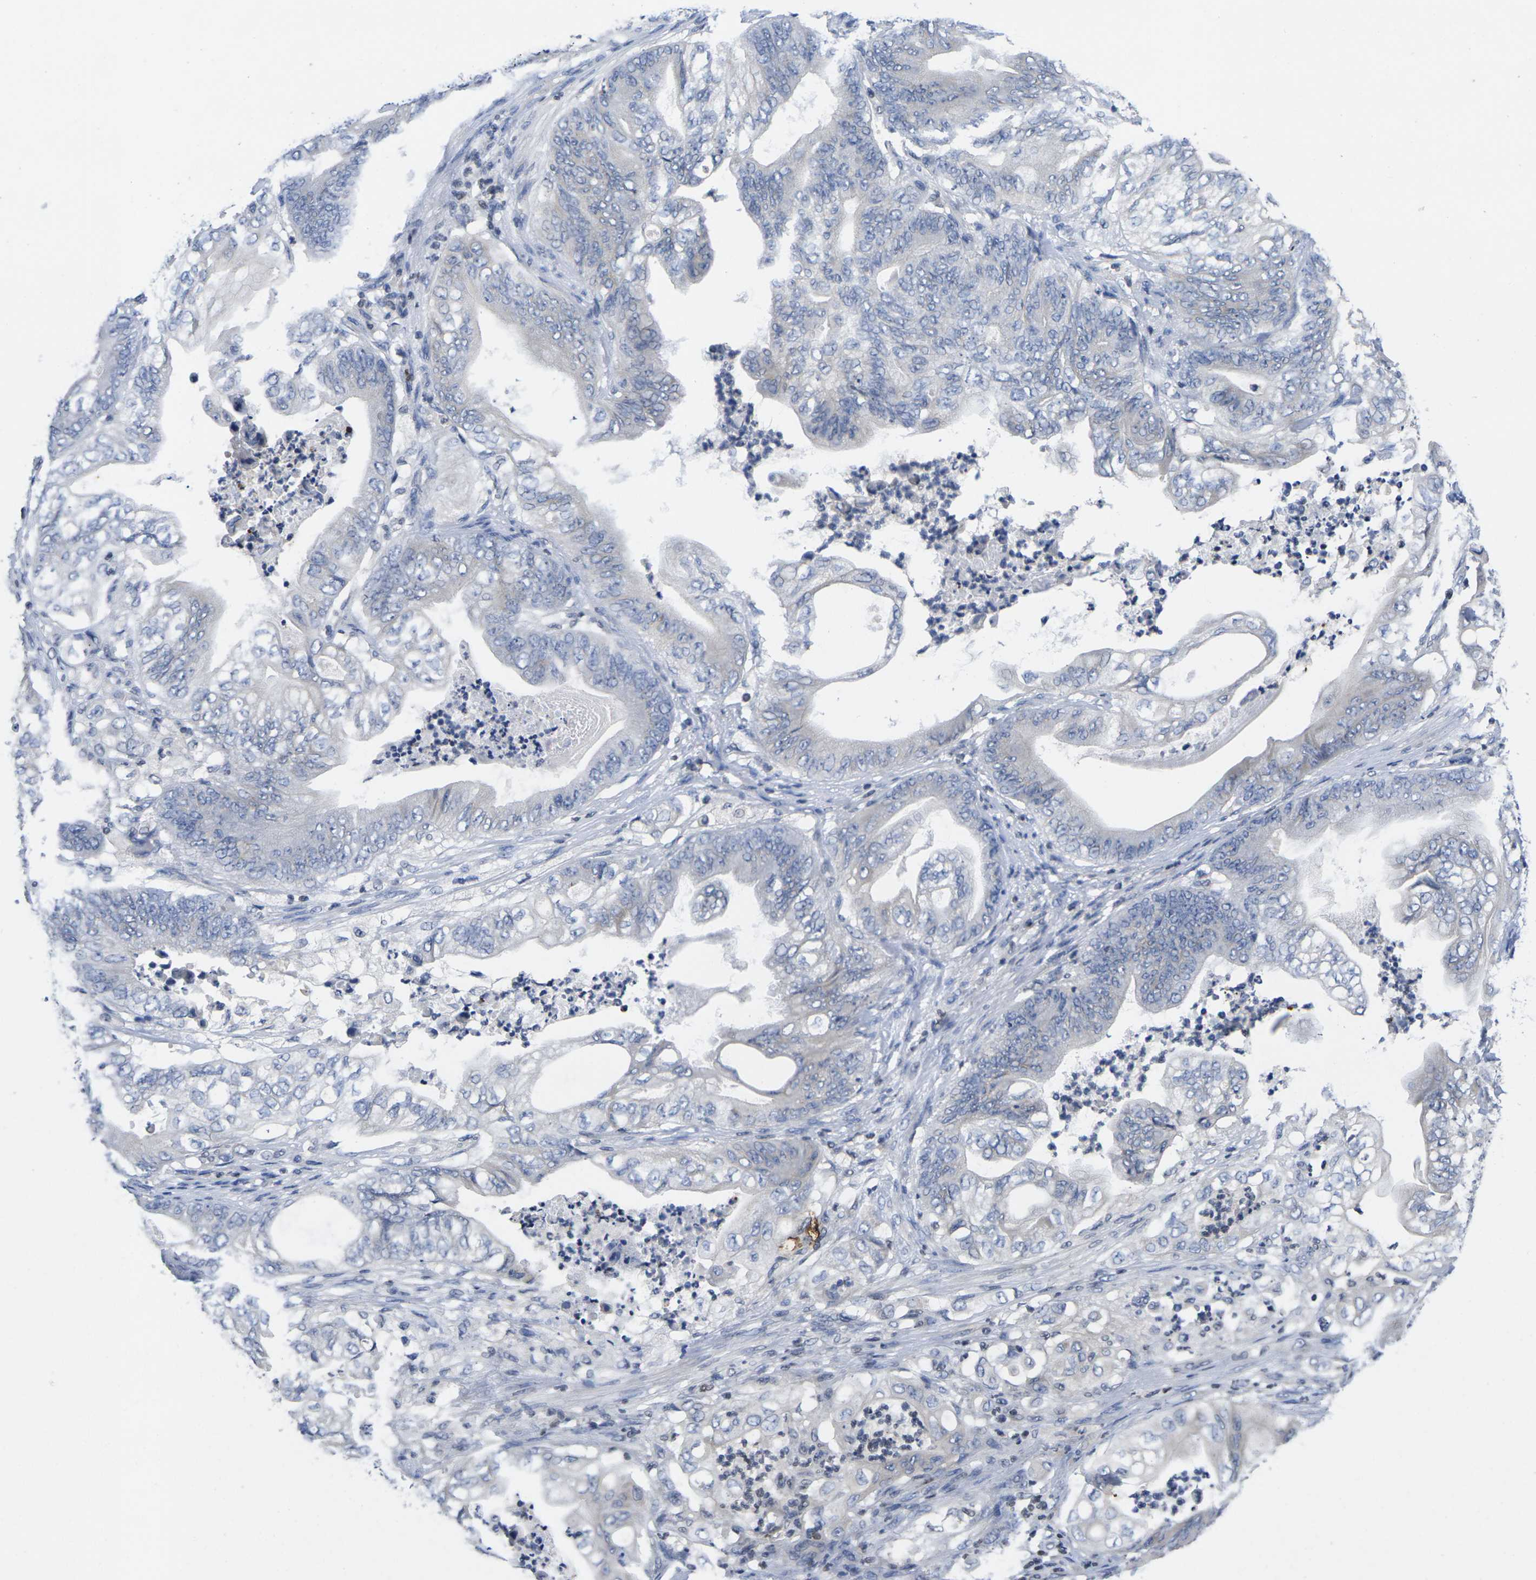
{"staining": {"intensity": "negative", "quantity": "none", "location": "none"}, "tissue": "stomach cancer", "cell_type": "Tumor cells", "image_type": "cancer", "snomed": [{"axis": "morphology", "description": "Adenocarcinoma, NOS"}, {"axis": "topography", "description": "Stomach"}], "caption": "This is a image of immunohistochemistry (IHC) staining of stomach cancer, which shows no staining in tumor cells.", "gene": "IKZF1", "patient": {"sex": "female", "age": 73}}